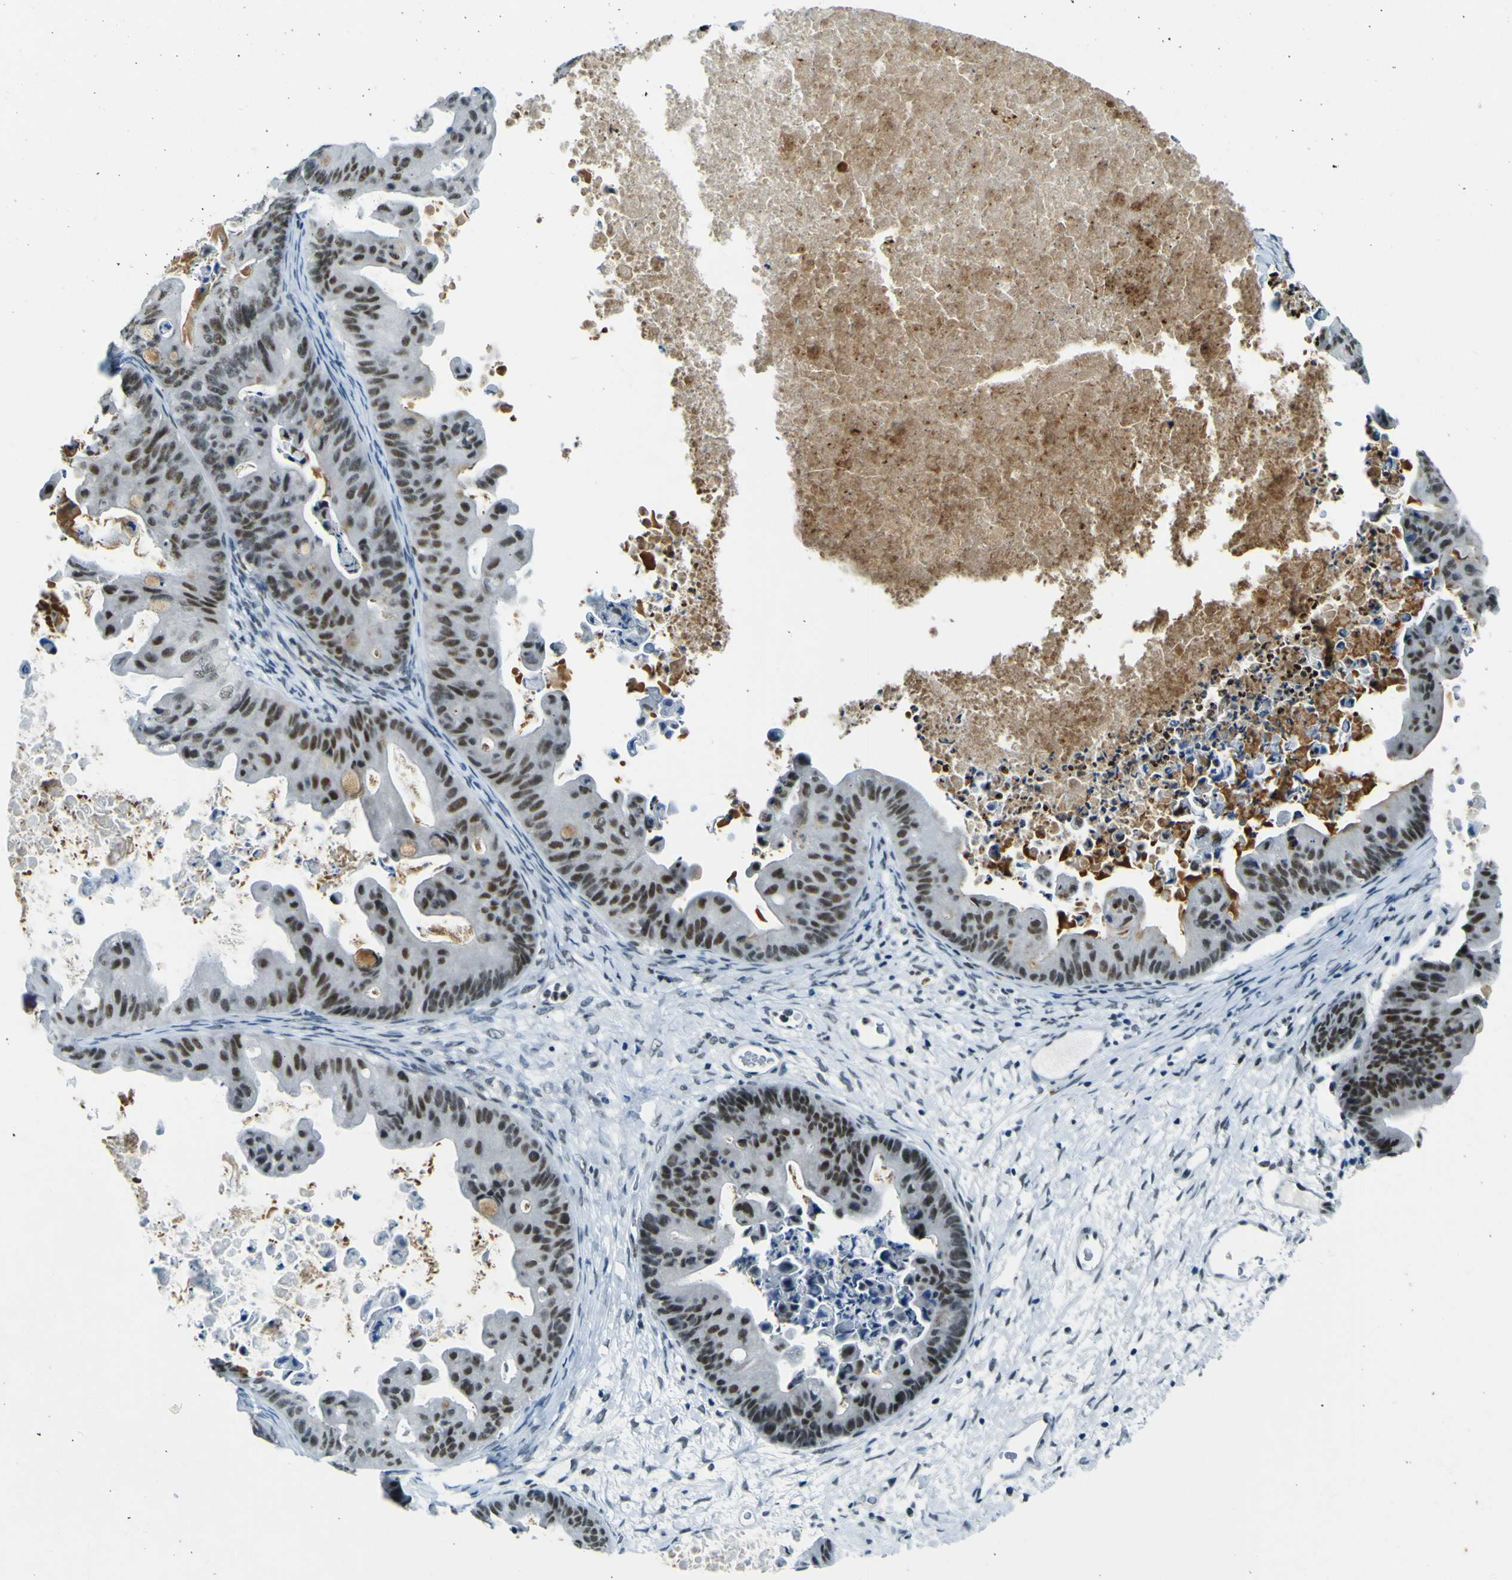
{"staining": {"intensity": "moderate", "quantity": "25%-75%", "location": "nuclear"}, "tissue": "ovarian cancer", "cell_type": "Tumor cells", "image_type": "cancer", "snomed": [{"axis": "morphology", "description": "Cystadenocarcinoma, mucinous, NOS"}, {"axis": "topography", "description": "Ovary"}], "caption": "An image of human mucinous cystadenocarcinoma (ovarian) stained for a protein displays moderate nuclear brown staining in tumor cells.", "gene": "CEBPG", "patient": {"sex": "female", "age": 37}}